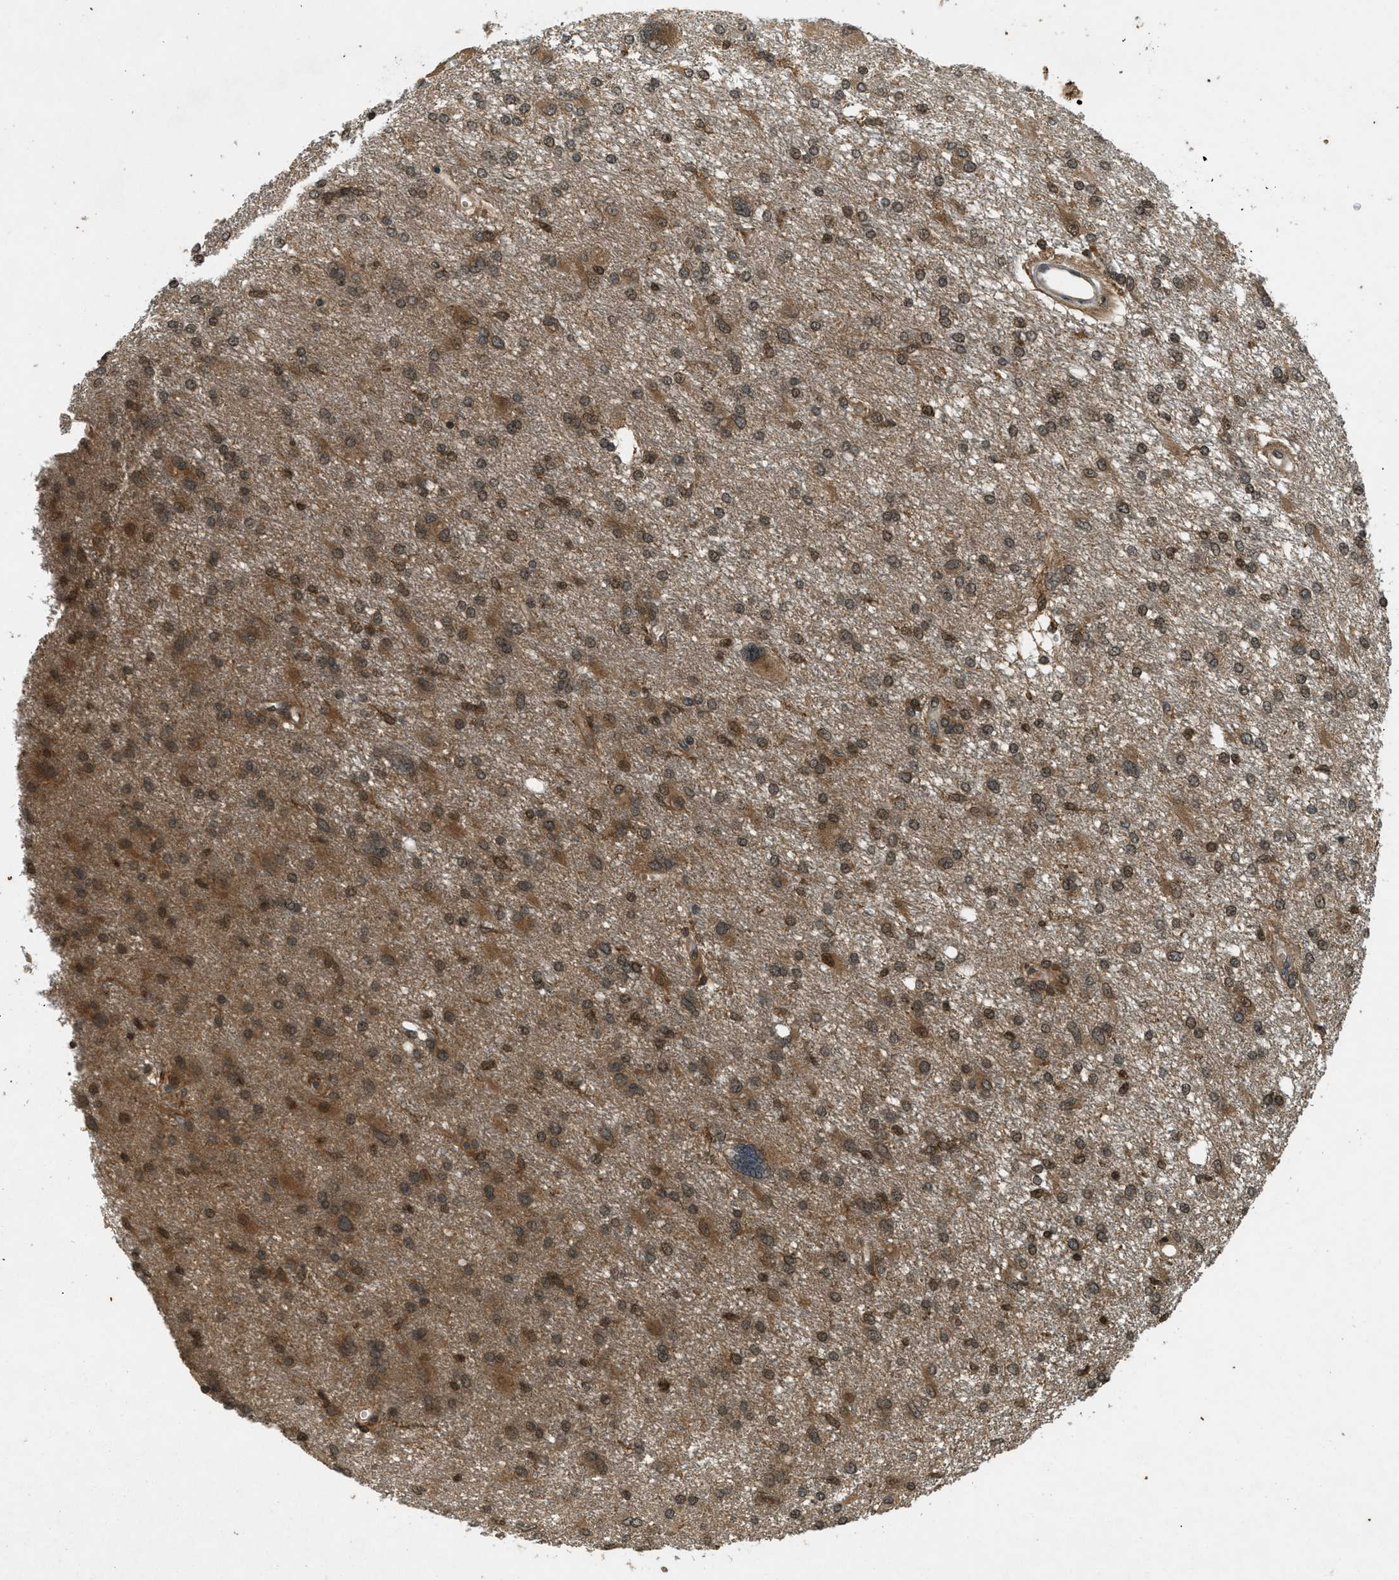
{"staining": {"intensity": "moderate", "quantity": ">75%", "location": "cytoplasmic/membranous,nuclear"}, "tissue": "glioma", "cell_type": "Tumor cells", "image_type": "cancer", "snomed": [{"axis": "morphology", "description": "Glioma, malignant, High grade"}, {"axis": "topography", "description": "Brain"}], "caption": "Brown immunohistochemical staining in human glioma shows moderate cytoplasmic/membranous and nuclear expression in approximately >75% of tumor cells.", "gene": "ATG7", "patient": {"sex": "female", "age": 59}}